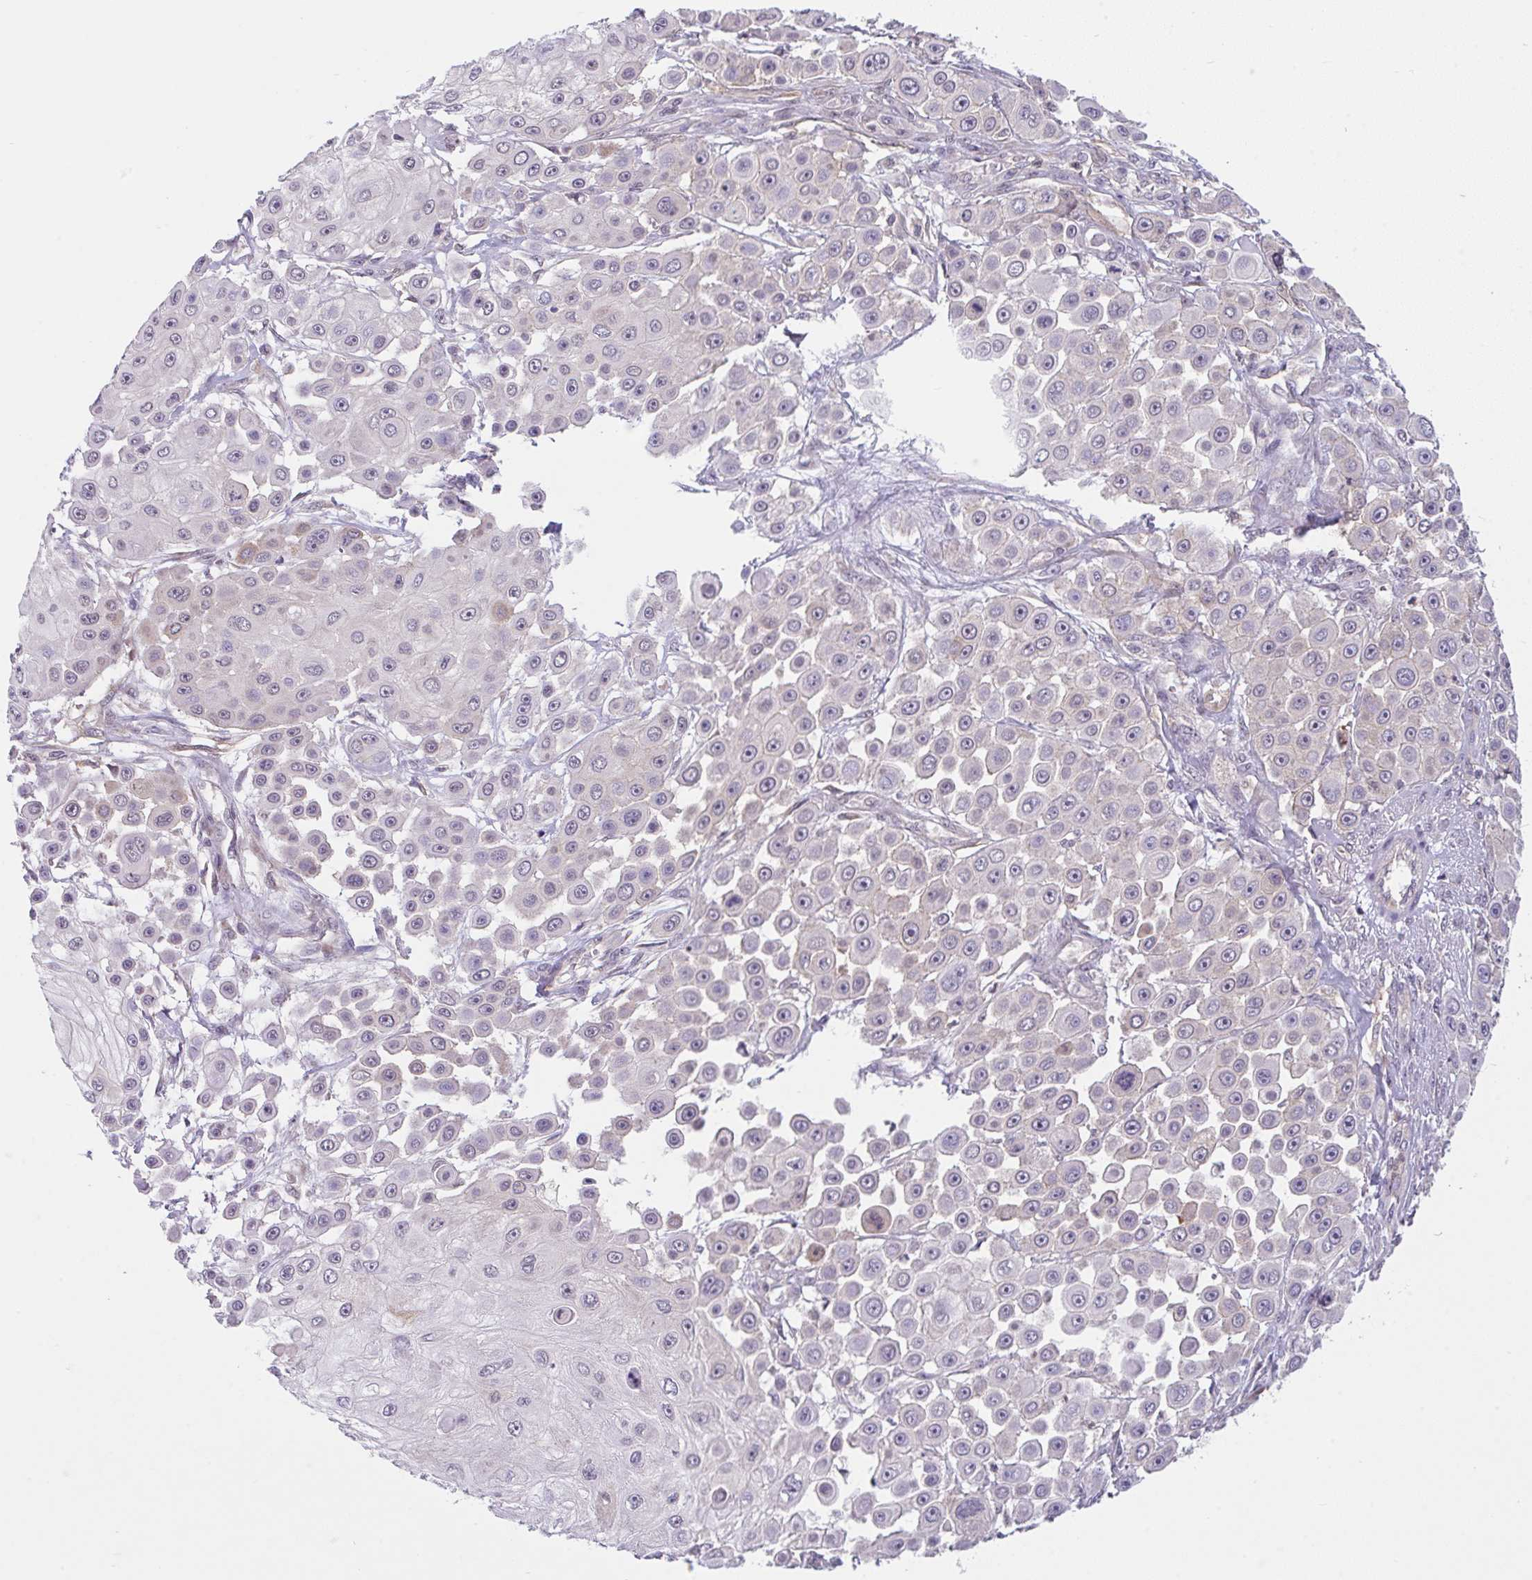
{"staining": {"intensity": "negative", "quantity": "none", "location": "none"}, "tissue": "skin cancer", "cell_type": "Tumor cells", "image_type": "cancer", "snomed": [{"axis": "morphology", "description": "Squamous cell carcinoma, NOS"}, {"axis": "topography", "description": "Skin"}], "caption": "There is no significant positivity in tumor cells of squamous cell carcinoma (skin).", "gene": "RALBP1", "patient": {"sex": "male", "age": 67}}